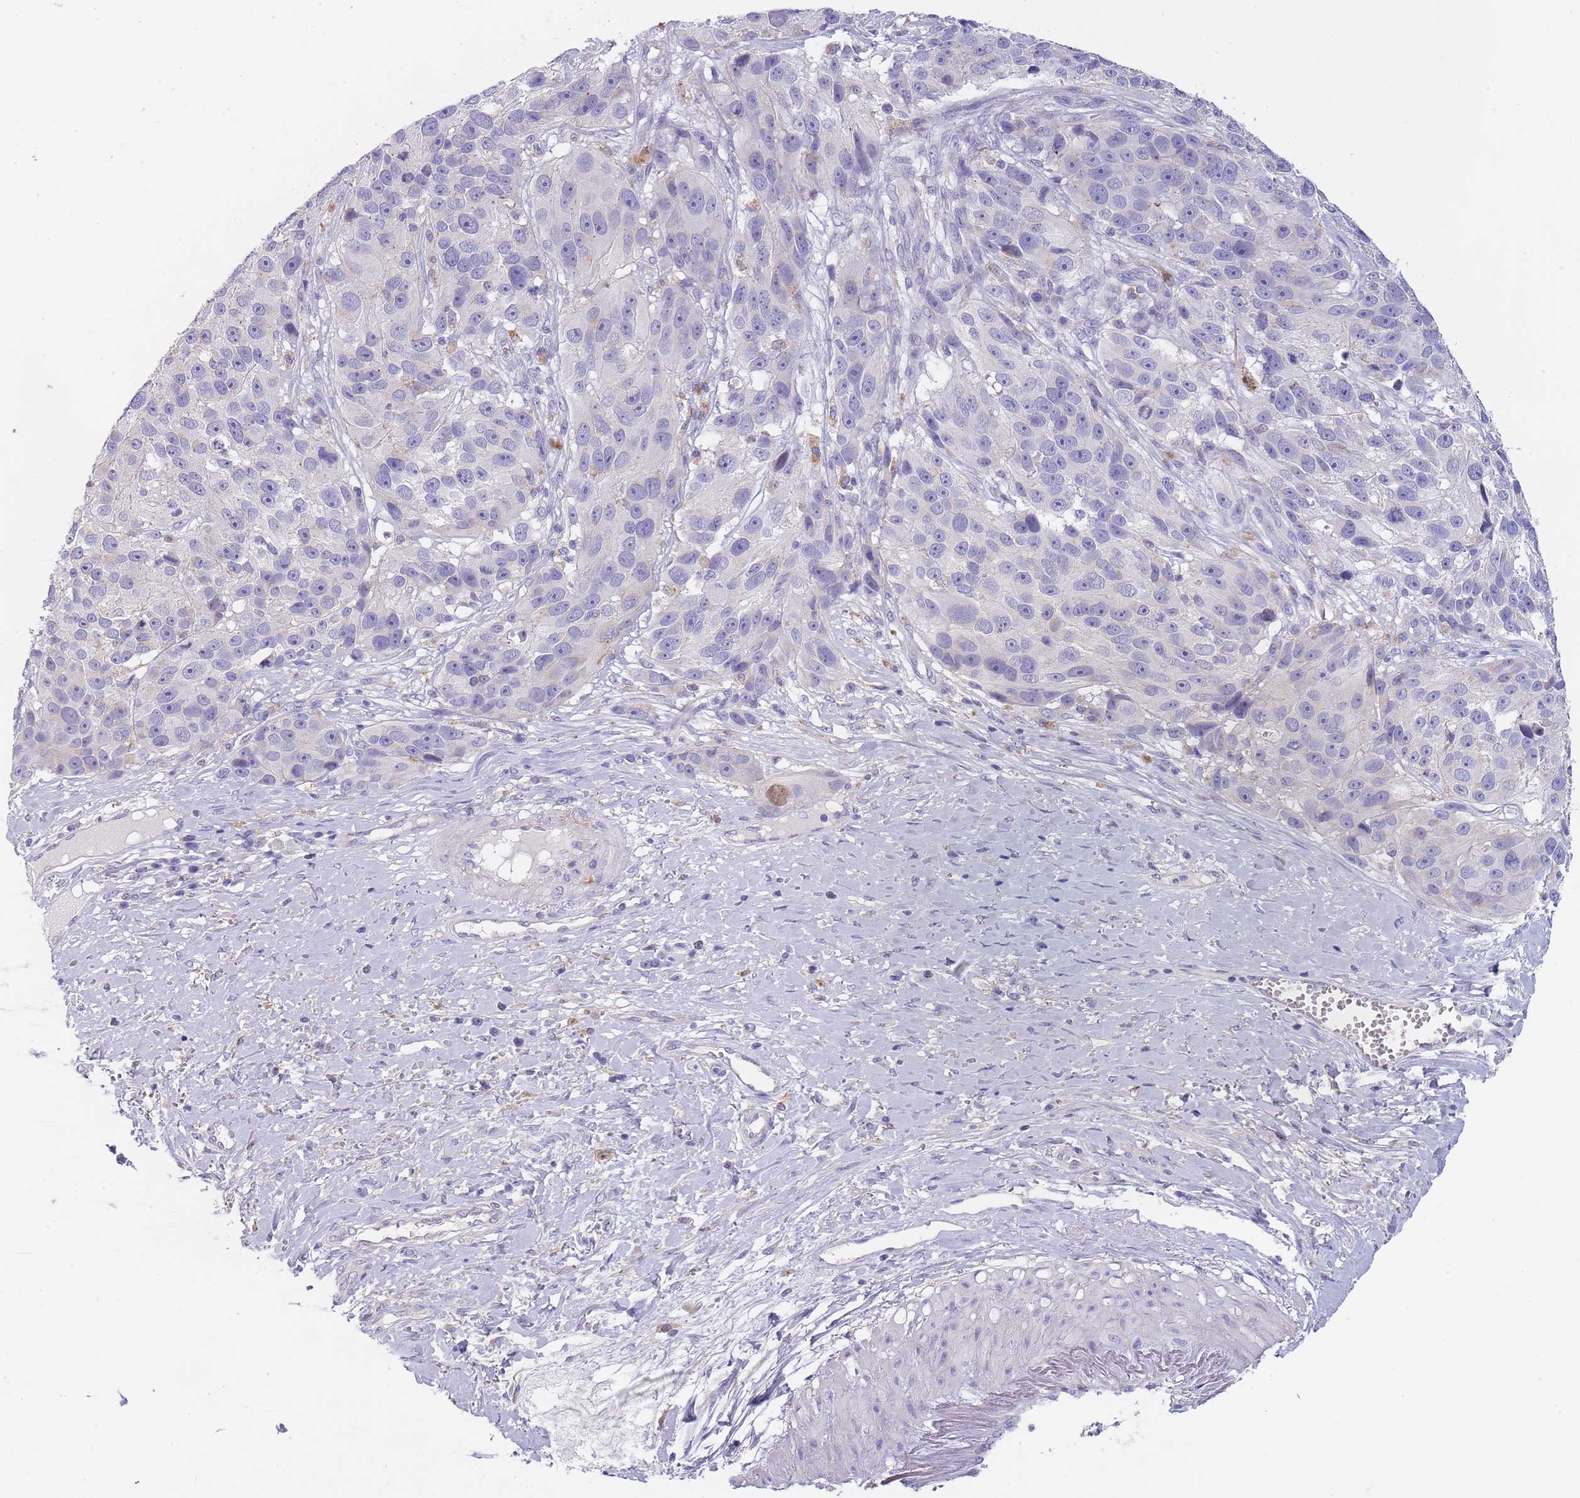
{"staining": {"intensity": "negative", "quantity": "none", "location": "none"}, "tissue": "melanoma", "cell_type": "Tumor cells", "image_type": "cancer", "snomed": [{"axis": "morphology", "description": "Malignant melanoma, NOS"}, {"axis": "topography", "description": "Skin"}], "caption": "This is a micrograph of IHC staining of melanoma, which shows no expression in tumor cells.", "gene": "MAN1C1", "patient": {"sex": "male", "age": 84}}